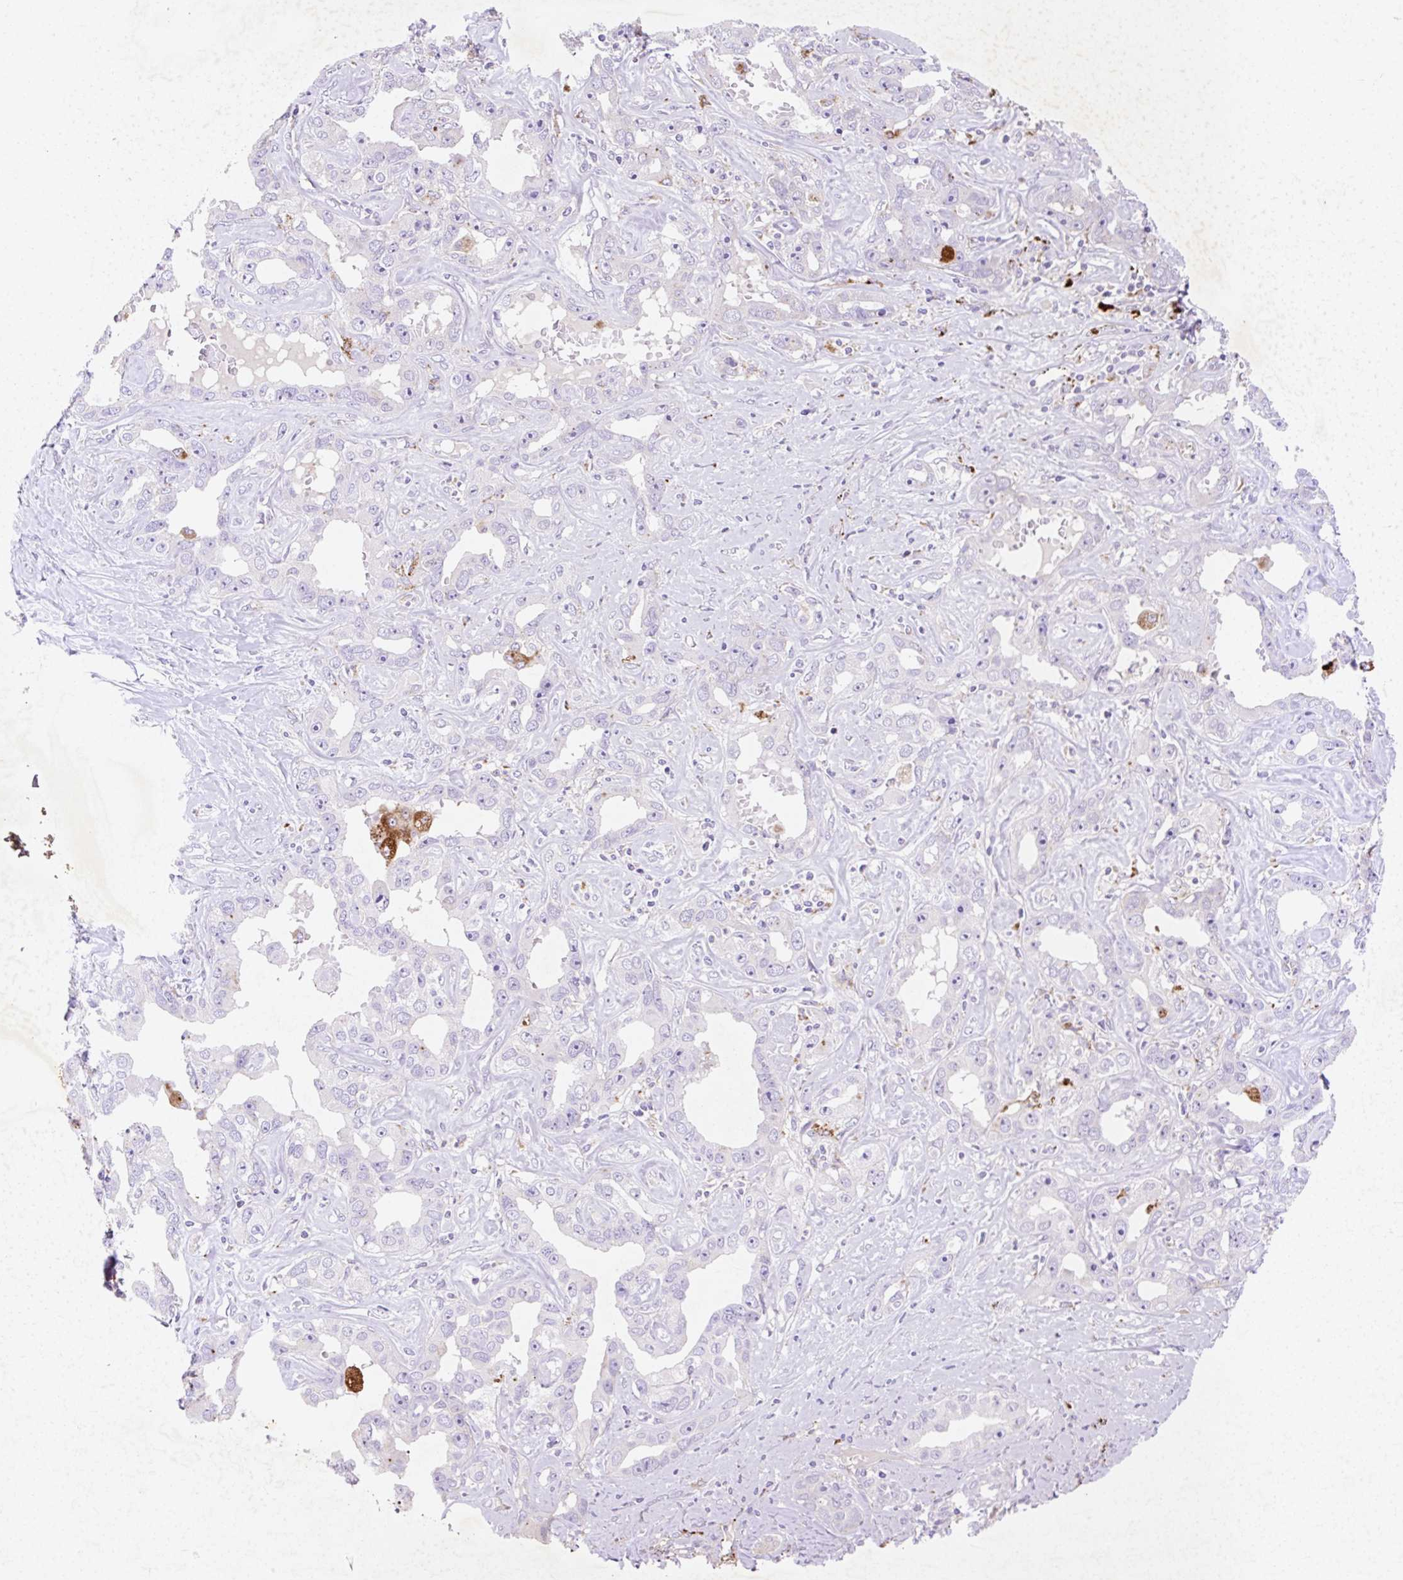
{"staining": {"intensity": "negative", "quantity": "none", "location": "none"}, "tissue": "liver cancer", "cell_type": "Tumor cells", "image_type": "cancer", "snomed": [{"axis": "morphology", "description": "Cholangiocarcinoma"}, {"axis": "topography", "description": "Liver"}], "caption": "Liver cancer was stained to show a protein in brown. There is no significant positivity in tumor cells.", "gene": "HEXA", "patient": {"sex": "male", "age": 59}}